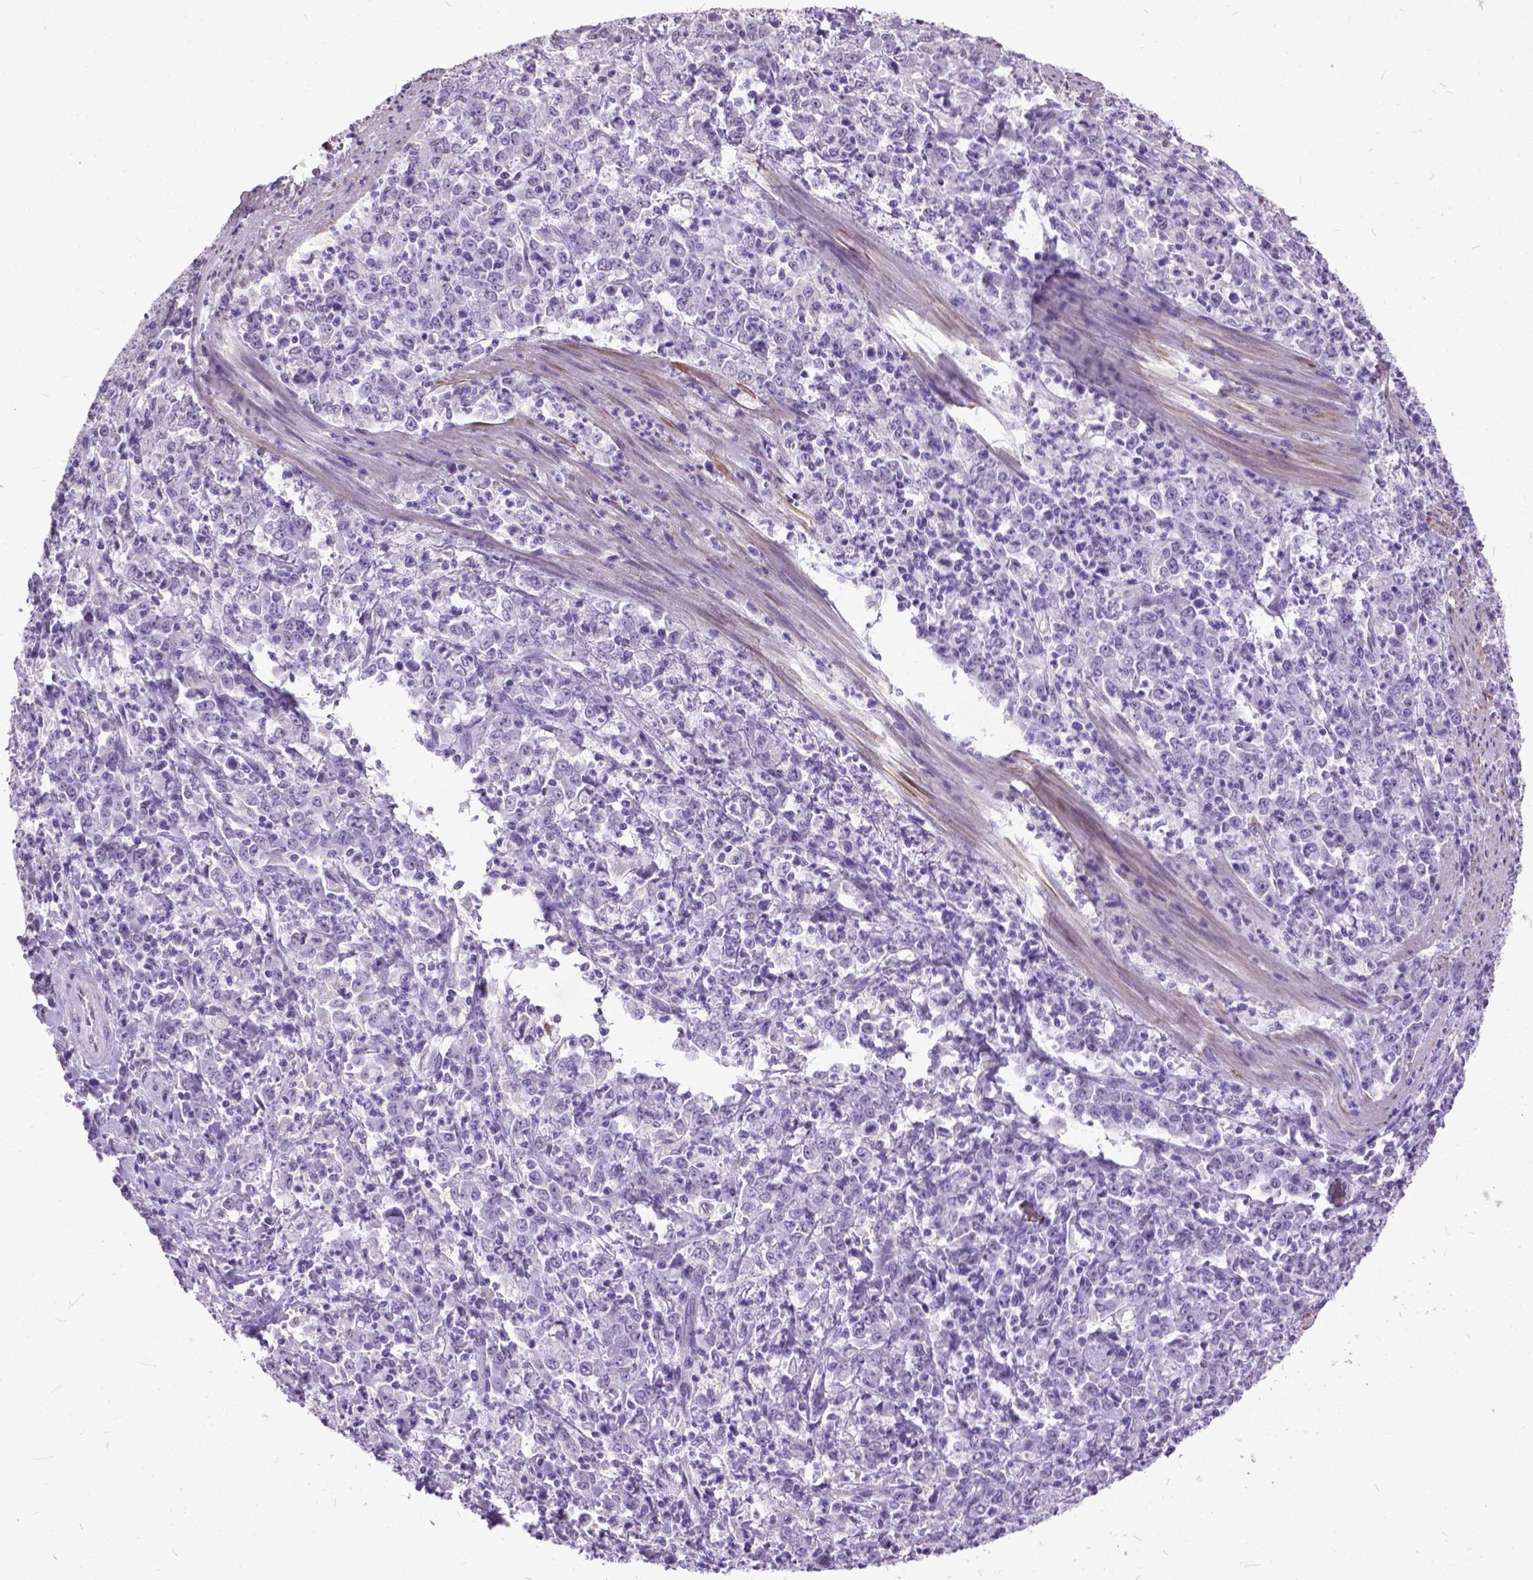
{"staining": {"intensity": "negative", "quantity": "none", "location": "none"}, "tissue": "stomach cancer", "cell_type": "Tumor cells", "image_type": "cancer", "snomed": [{"axis": "morphology", "description": "Adenocarcinoma, NOS"}, {"axis": "topography", "description": "Stomach, lower"}], "caption": "Immunohistochemistry image of neoplastic tissue: stomach cancer stained with DAB shows no significant protein expression in tumor cells.", "gene": "MARCHF10", "patient": {"sex": "female", "age": 71}}